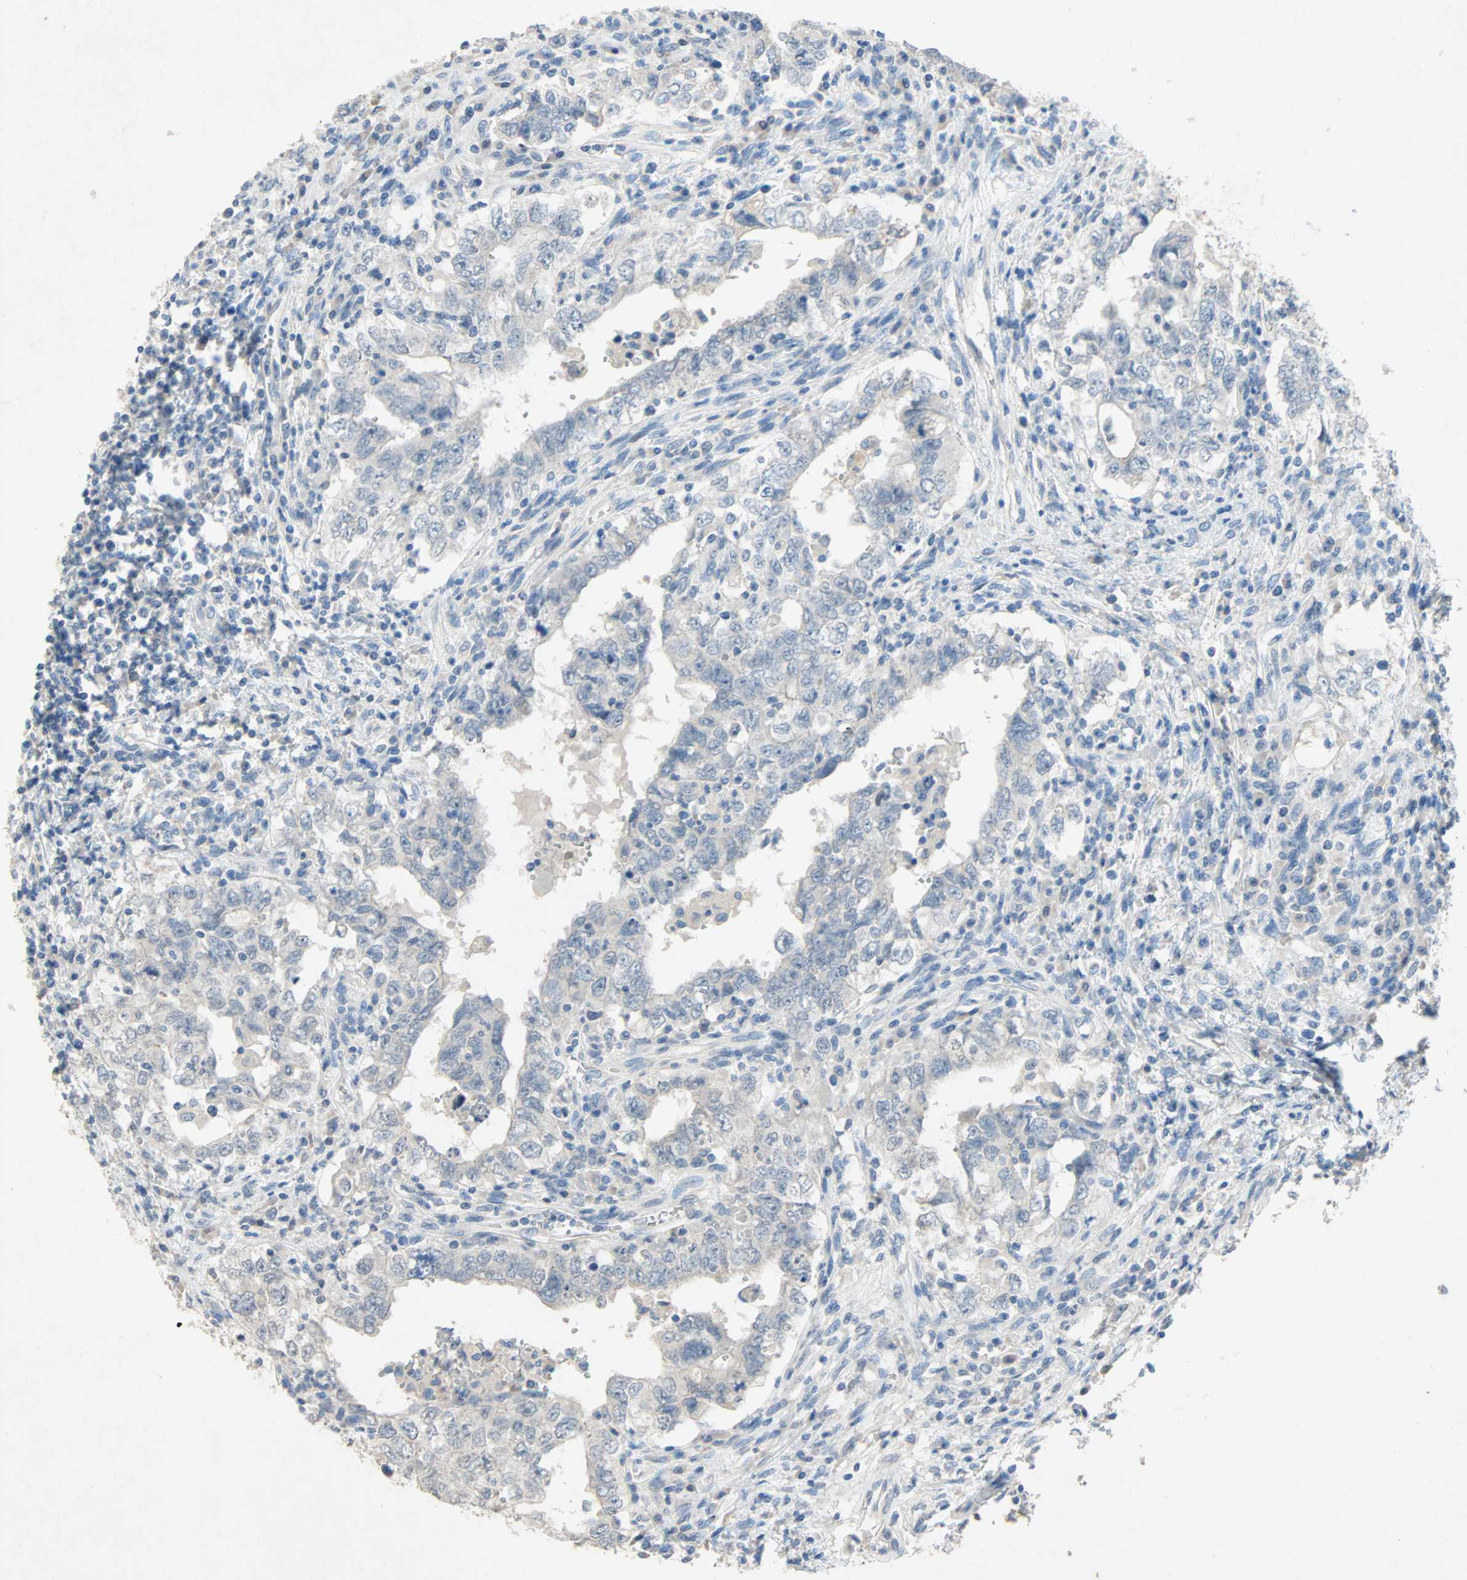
{"staining": {"intensity": "negative", "quantity": "none", "location": "none"}, "tissue": "testis cancer", "cell_type": "Tumor cells", "image_type": "cancer", "snomed": [{"axis": "morphology", "description": "Carcinoma, Embryonal, NOS"}, {"axis": "topography", "description": "Testis"}], "caption": "Immunohistochemical staining of testis embryonal carcinoma exhibits no significant expression in tumor cells.", "gene": "PCDHB2", "patient": {"sex": "male", "age": 26}}